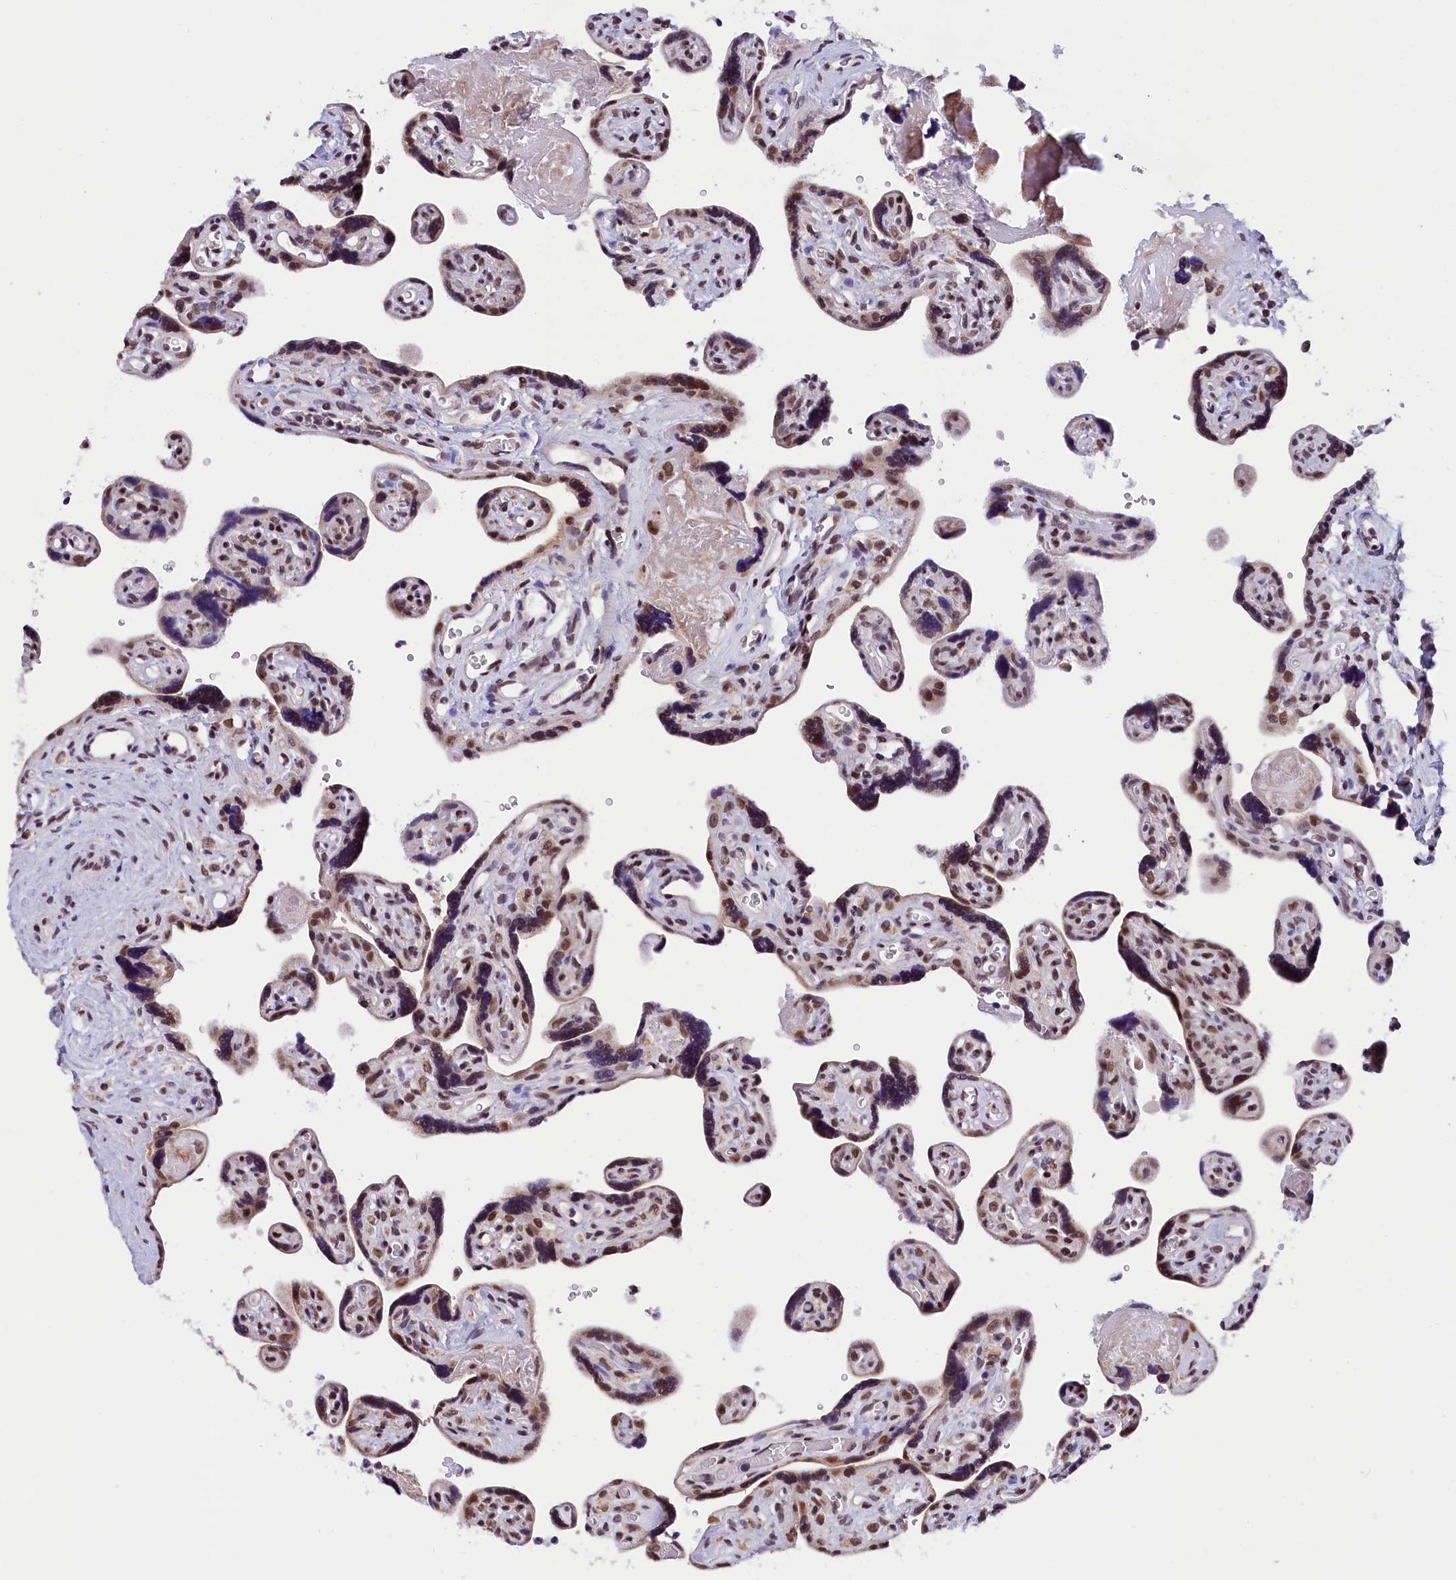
{"staining": {"intensity": "strong", "quantity": ">75%", "location": "nuclear"}, "tissue": "placenta", "cell_type": "Trophoblastic cells", "image_type": "normal", "snomed": [{"axis": "morphology", "description": "Normal tissue, NOS"}, {"axis": "topography", "description": "Placenta"}], "caption": "Immunohistochemistry (IHC) staining of benign placenta, which exhibits high levels of strong nuclear staining in about >75% of trophoblastic cells indicating strong nuclear protein staining. The staining was performed using DAB (brown) for protein detection and nuclei were counterstained in hematoxylin (blue).", "gene": "CDYL2", "patient": {"sex": "female", "age": 39}}